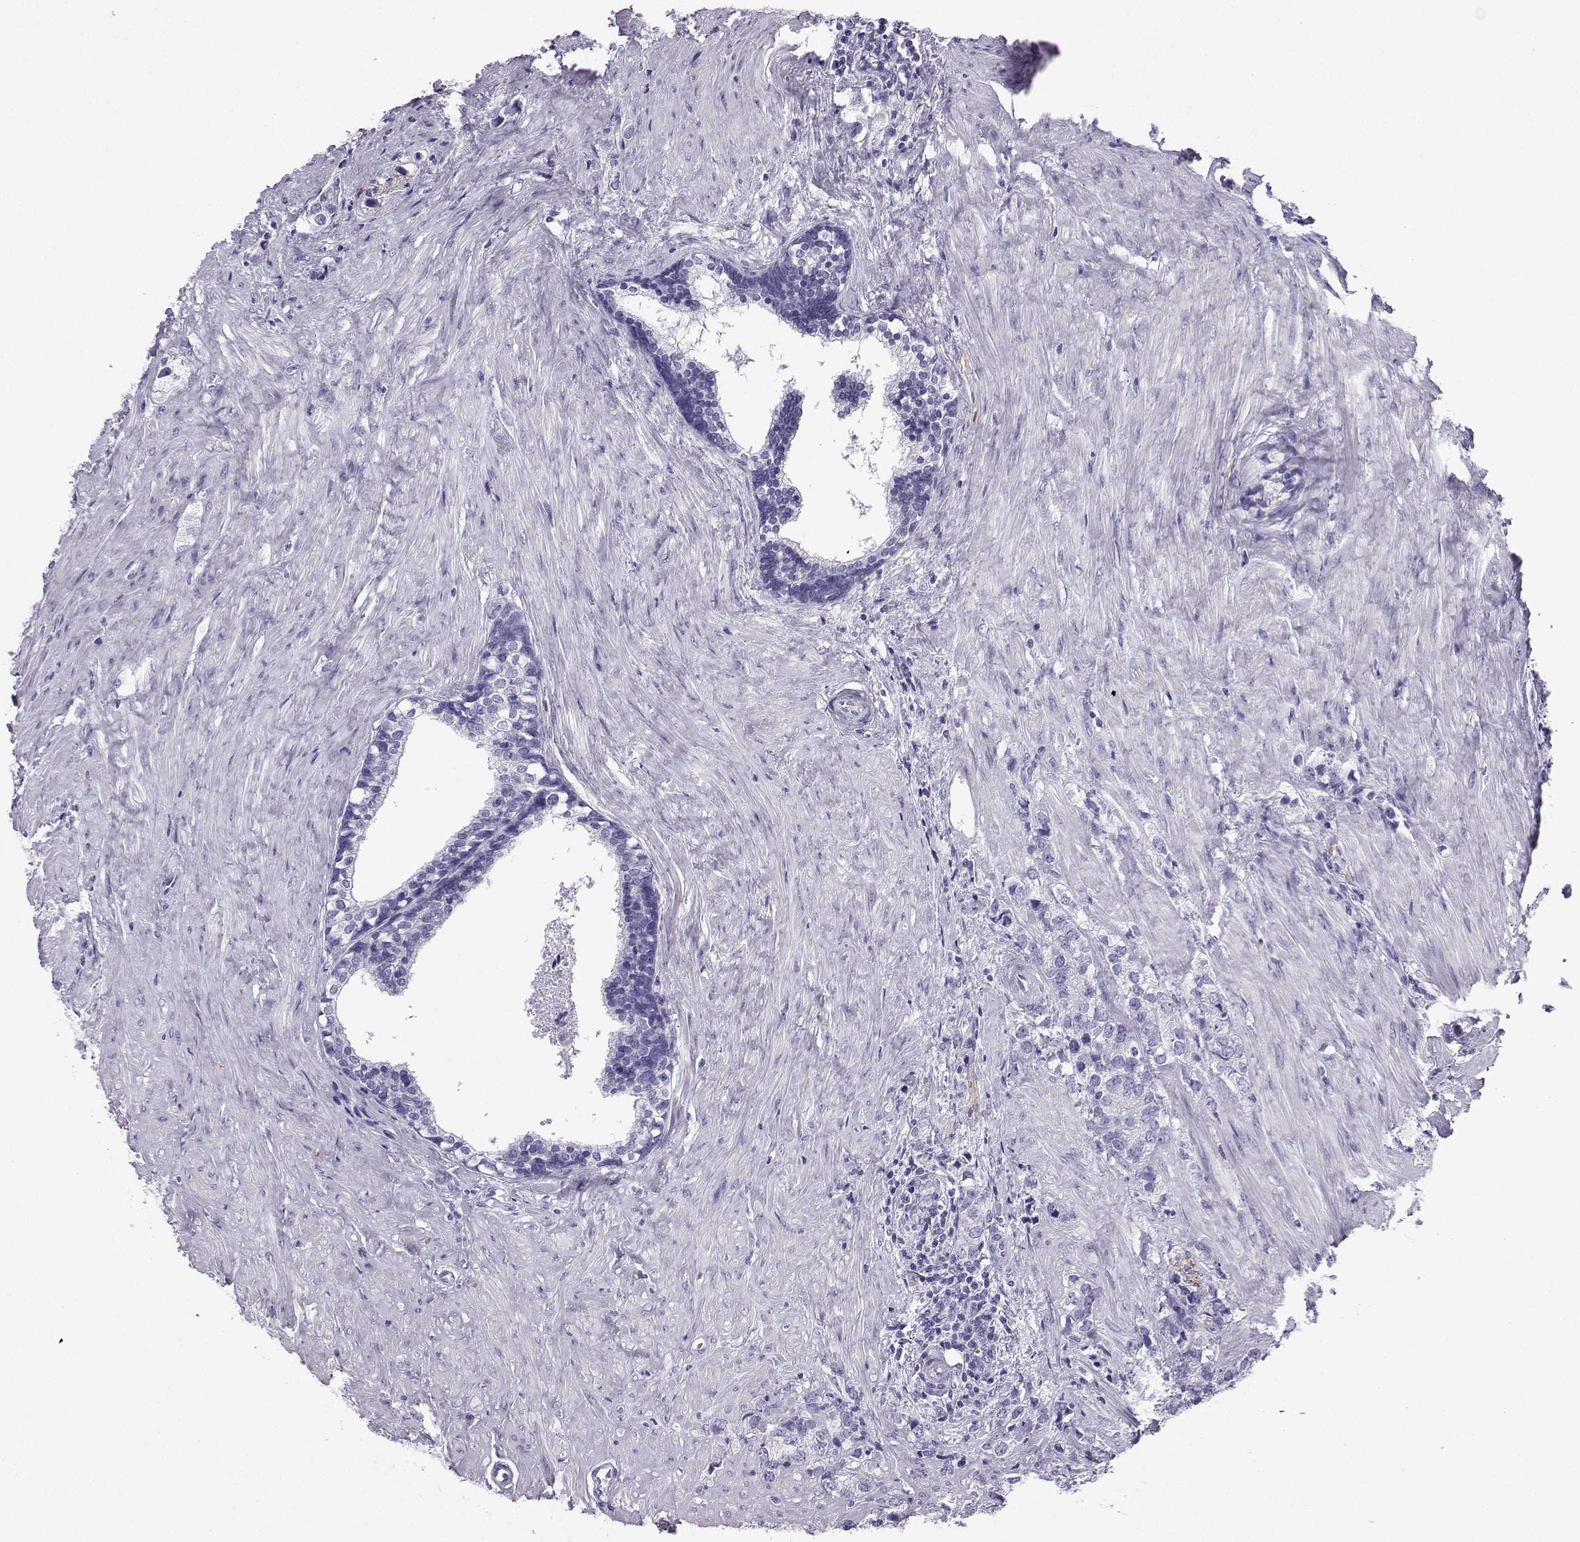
{"staining": {"intensity": "negative", "quantity": "none", "location": "none"}, "tissue": "prostate cancer", "cell_type": "Tumor cells", "image_type": "cancer", "snomed": [{"axis": "morphology", "description": "Adenocarcinoma, NOS"}, {"axis": "topography", "description": "Prostate and seminal vesicle, NOS"}], "caption": "Protein analysis of prostate cancer exhibits no significant positivity in tumor cells.", "gene": "NEFL", "patient": {"sex": "male", "age": 63}}